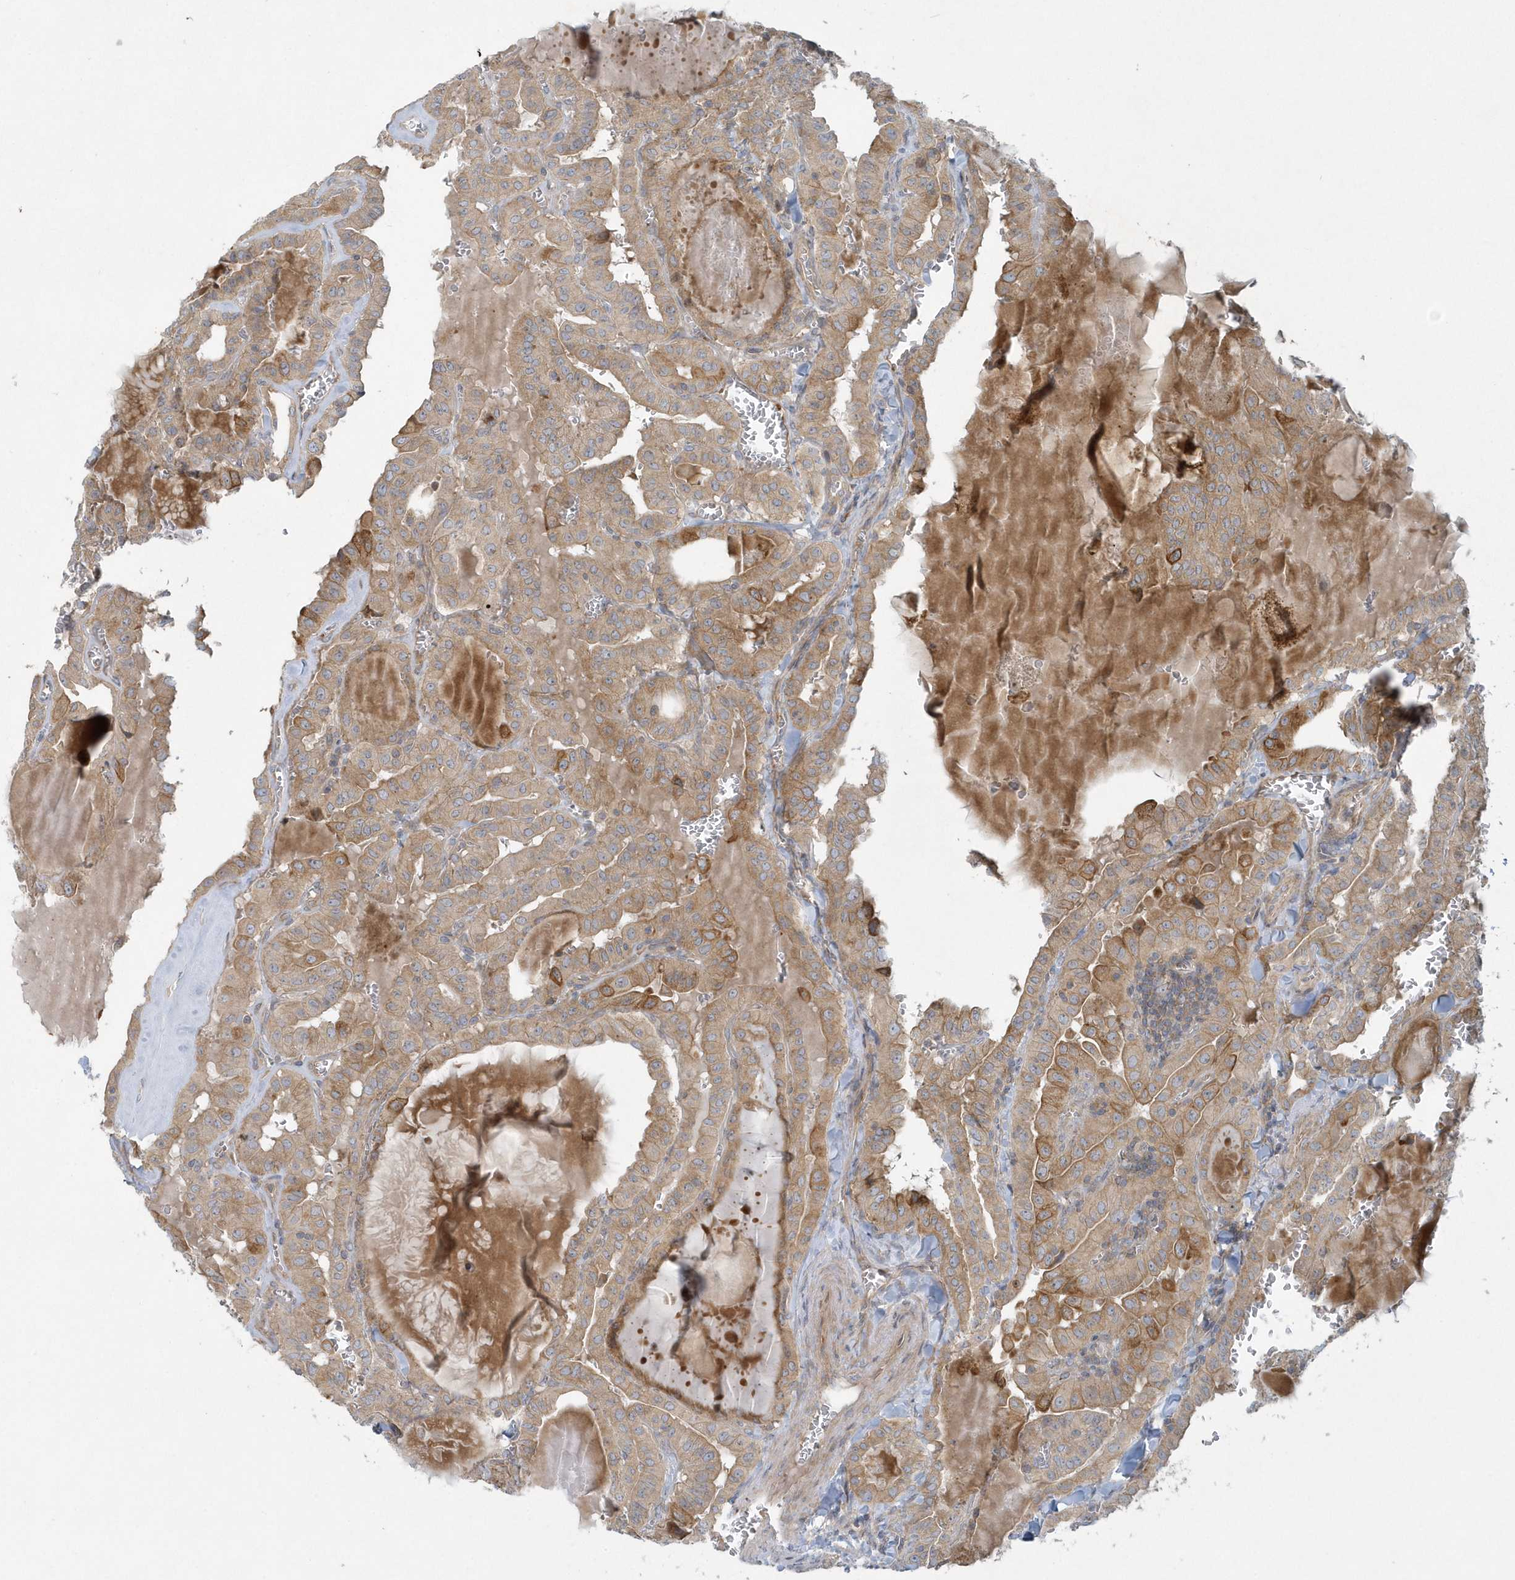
{"staining": {"intensity": "moderate", "quantity": ">75%", "location": "cytoplasmic/membranous"}, "tissue": "thyroid cancer", "cell_type": "Tumor cells", "image_type": "cancer", "snomed": [{"axis": "morphology", "description": "Papillary adenocarcinoma, NOS"}, {"axis": "topography", "description": "Thyroid gland"}], "caption": "Approximately >75% of tumor cells in human papillary adenocarcinoma (thyroid) show moderate cytoplasmic/membranous protein expression as visualized by brown immunohistochemical staining.", "gene": "CNOT10", "patient": {"sex": "male", "age": 52}}